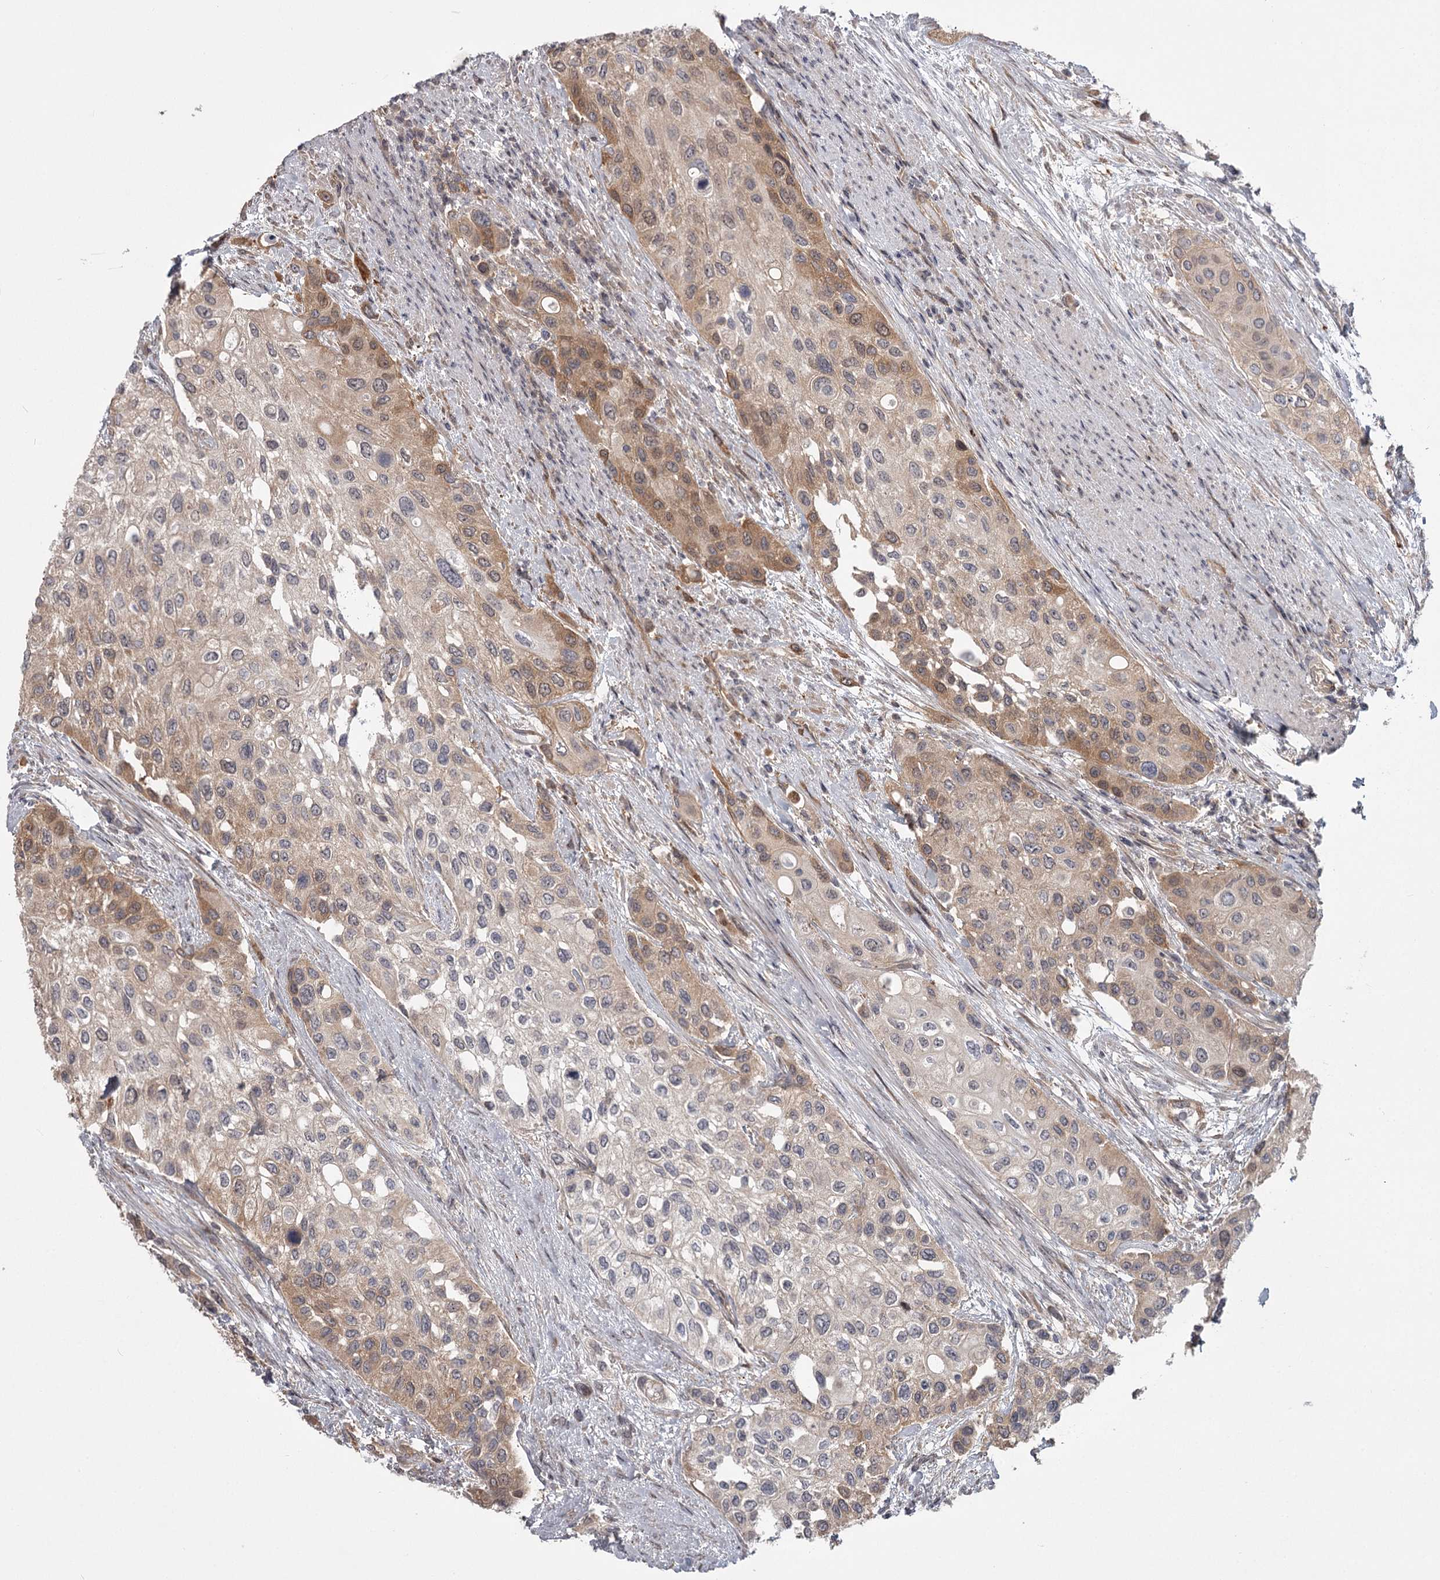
{"staining": {"intensity": "moderate", "quantity": "<25%", "location": "cytoplasmic/membranous"}, "tissue": "urothelial cancer", "cell_type": "Tumor cells", "image_type": "cancer", "snomed": [{"axis": "morphology", "description": "Normal tissue, NOS"}, {"axis": "morphology", "description": "Urothelial carcinoma, High grade"}, {"axis": "topography", "description": "Vascular tissue"}, {"axis": "topography", "description": "Urinary bladder"}], "caption": "Brown immunohistochemical staining in human urothelial carcinoma (high-grade) reveals moderate cytoplasmic/membranous staining in about <25% of tumor cells.", "gene": "CCNG2", "patient": {"sex": "female", "age": 56}}